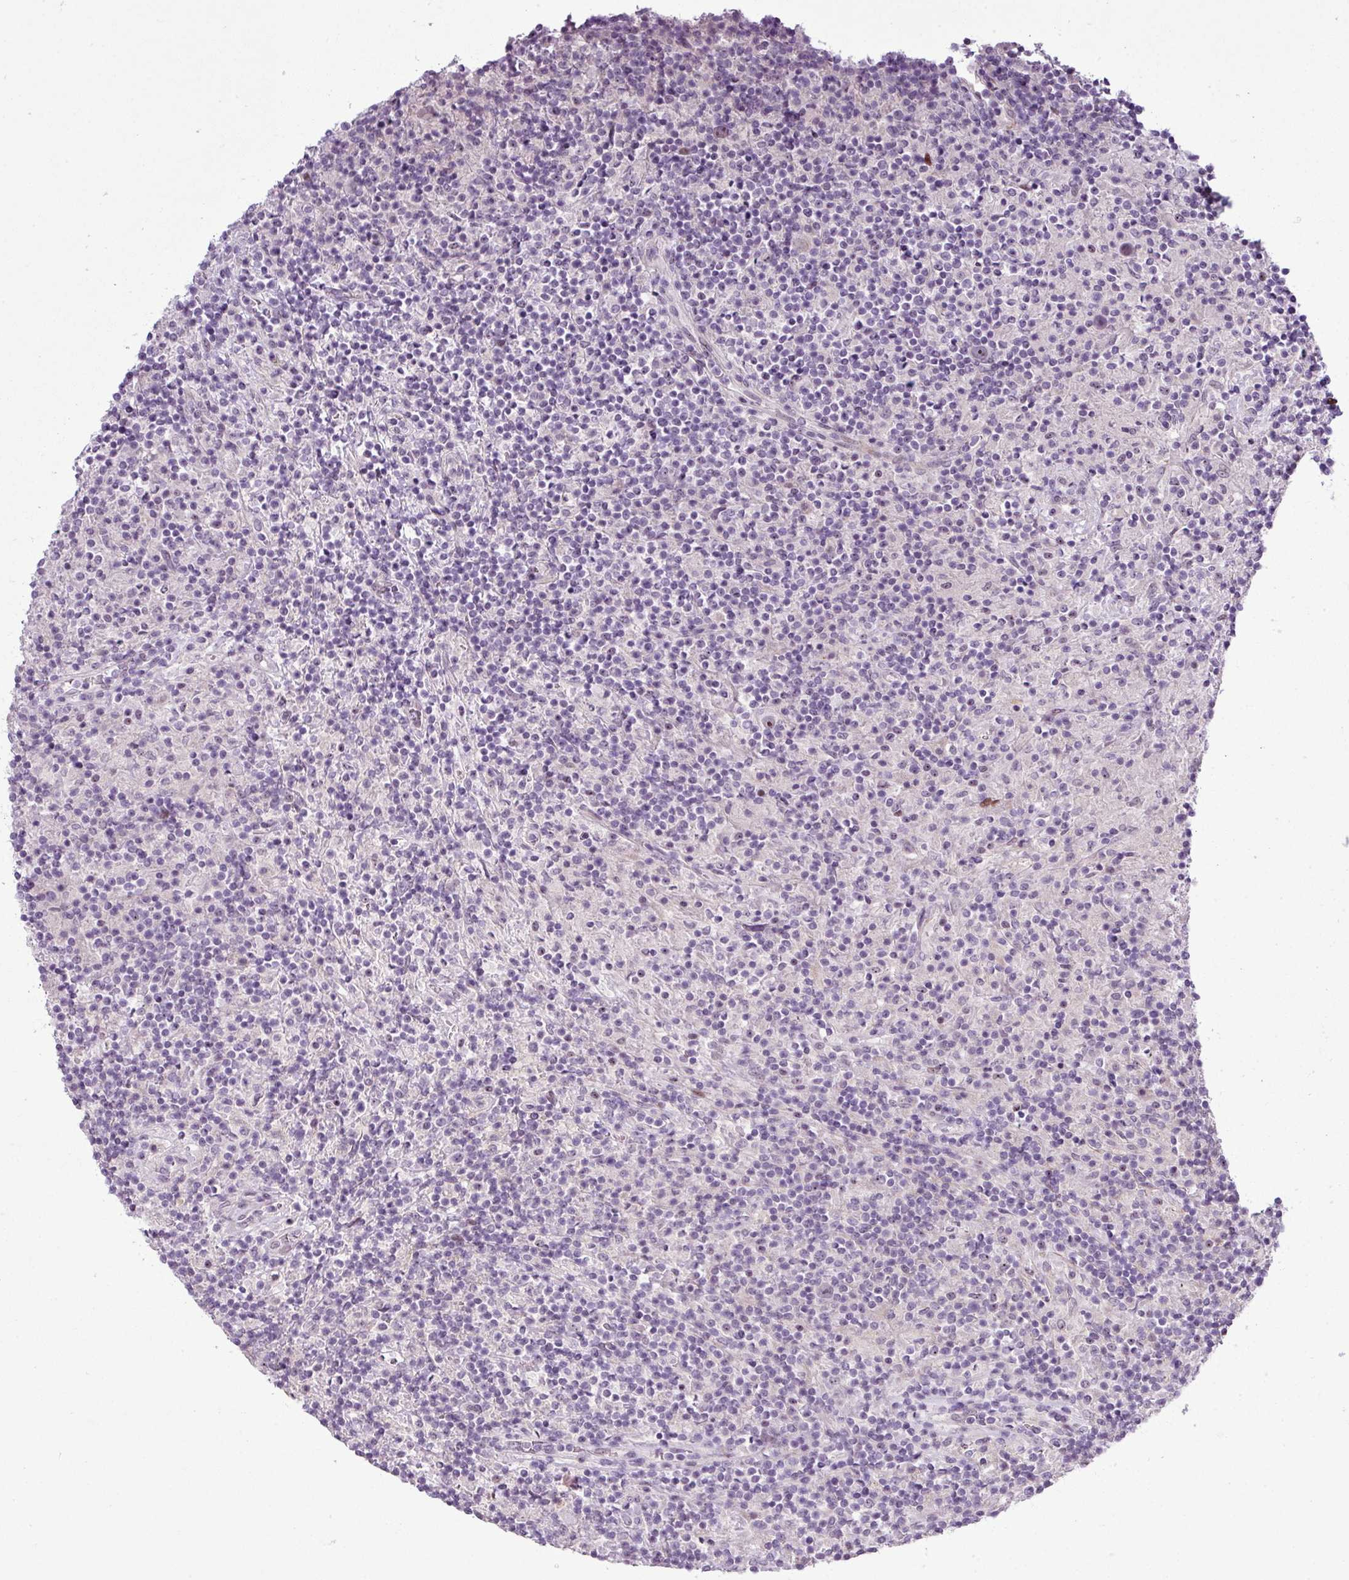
{"staining": {"intensity": "negative", "quantity": "none", "location": "none"}, "tissue": "lymphoma", "cell_type": "Tumor cells", "image_type": "cancer", "snomed": [{"axis": "morphology", "description": "Hodgkin's disease, NOS"}, {"axis": "topography", "description": "Lymph node"}], "caption": "DAB immunohistochemical staining of Hodgkin's disease reveals no significant expression in tumor cells. The staining is performed using DAB brown chromogen with nuclei counter-stained in using hematoxylin.", "gene": "ZNF688", "patient": {"sex": "male", "age": 70}}